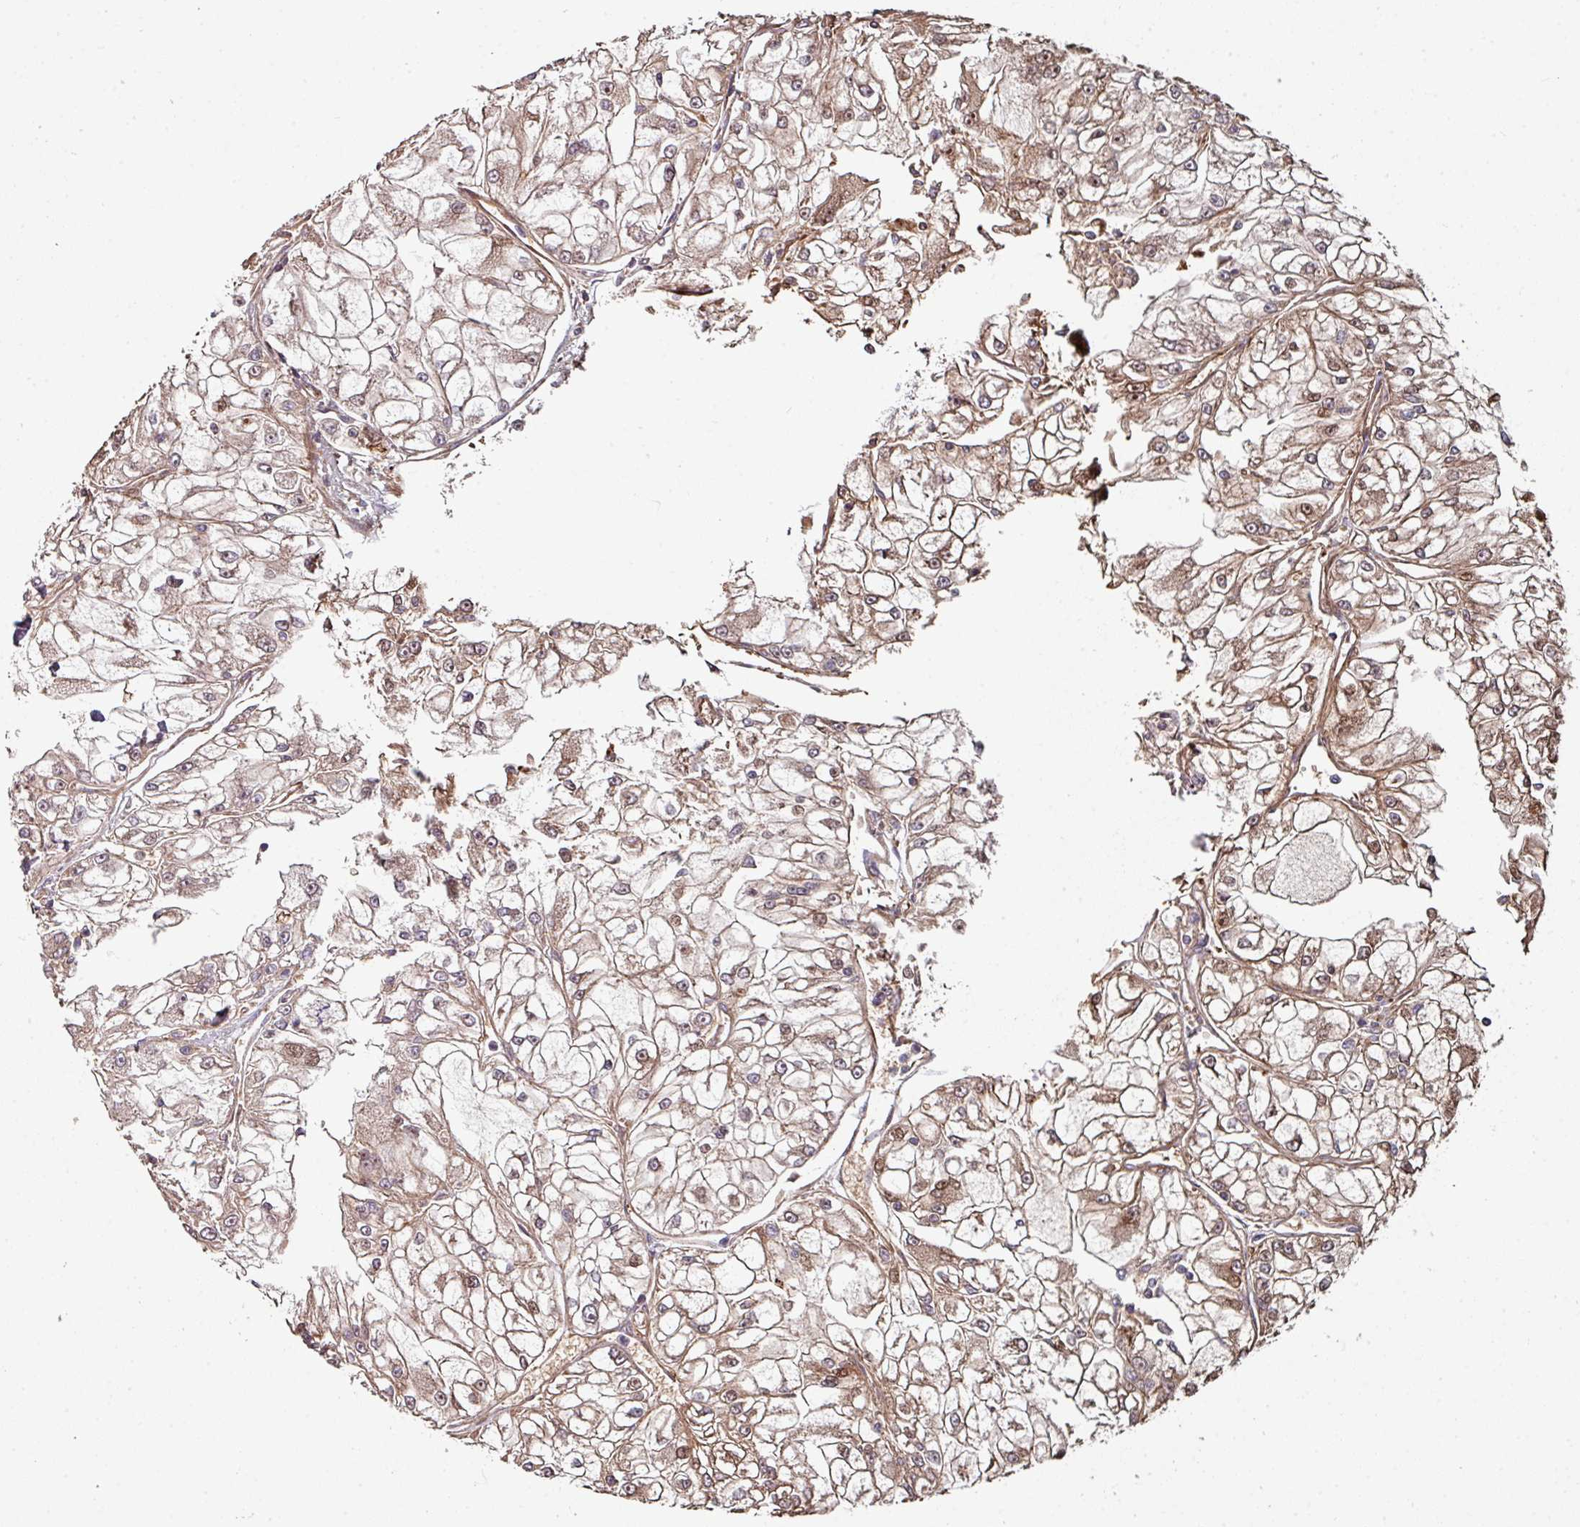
{"staining": {"intensity": "moderate", "quantity": "25%-75%", "location": "cytoplasmic/membranous,nuclear"}, "tissue": "renal cancer", "cell_type": "Tumor cells", "image_type": "cancer", "snomed": [{"axis": "morphology", "description": "Adenocarcinoma, NOS"}, {"axis": "topography", "description": "Kidney"}], "caption": "The image exhibits a brown stain indicating the presence of a protein in the cytoplasmic/membranous and nuclear of tumor cells in renal cancer.", "gene": "ANO9", "patient": {"sex": "female", "age": 72}}